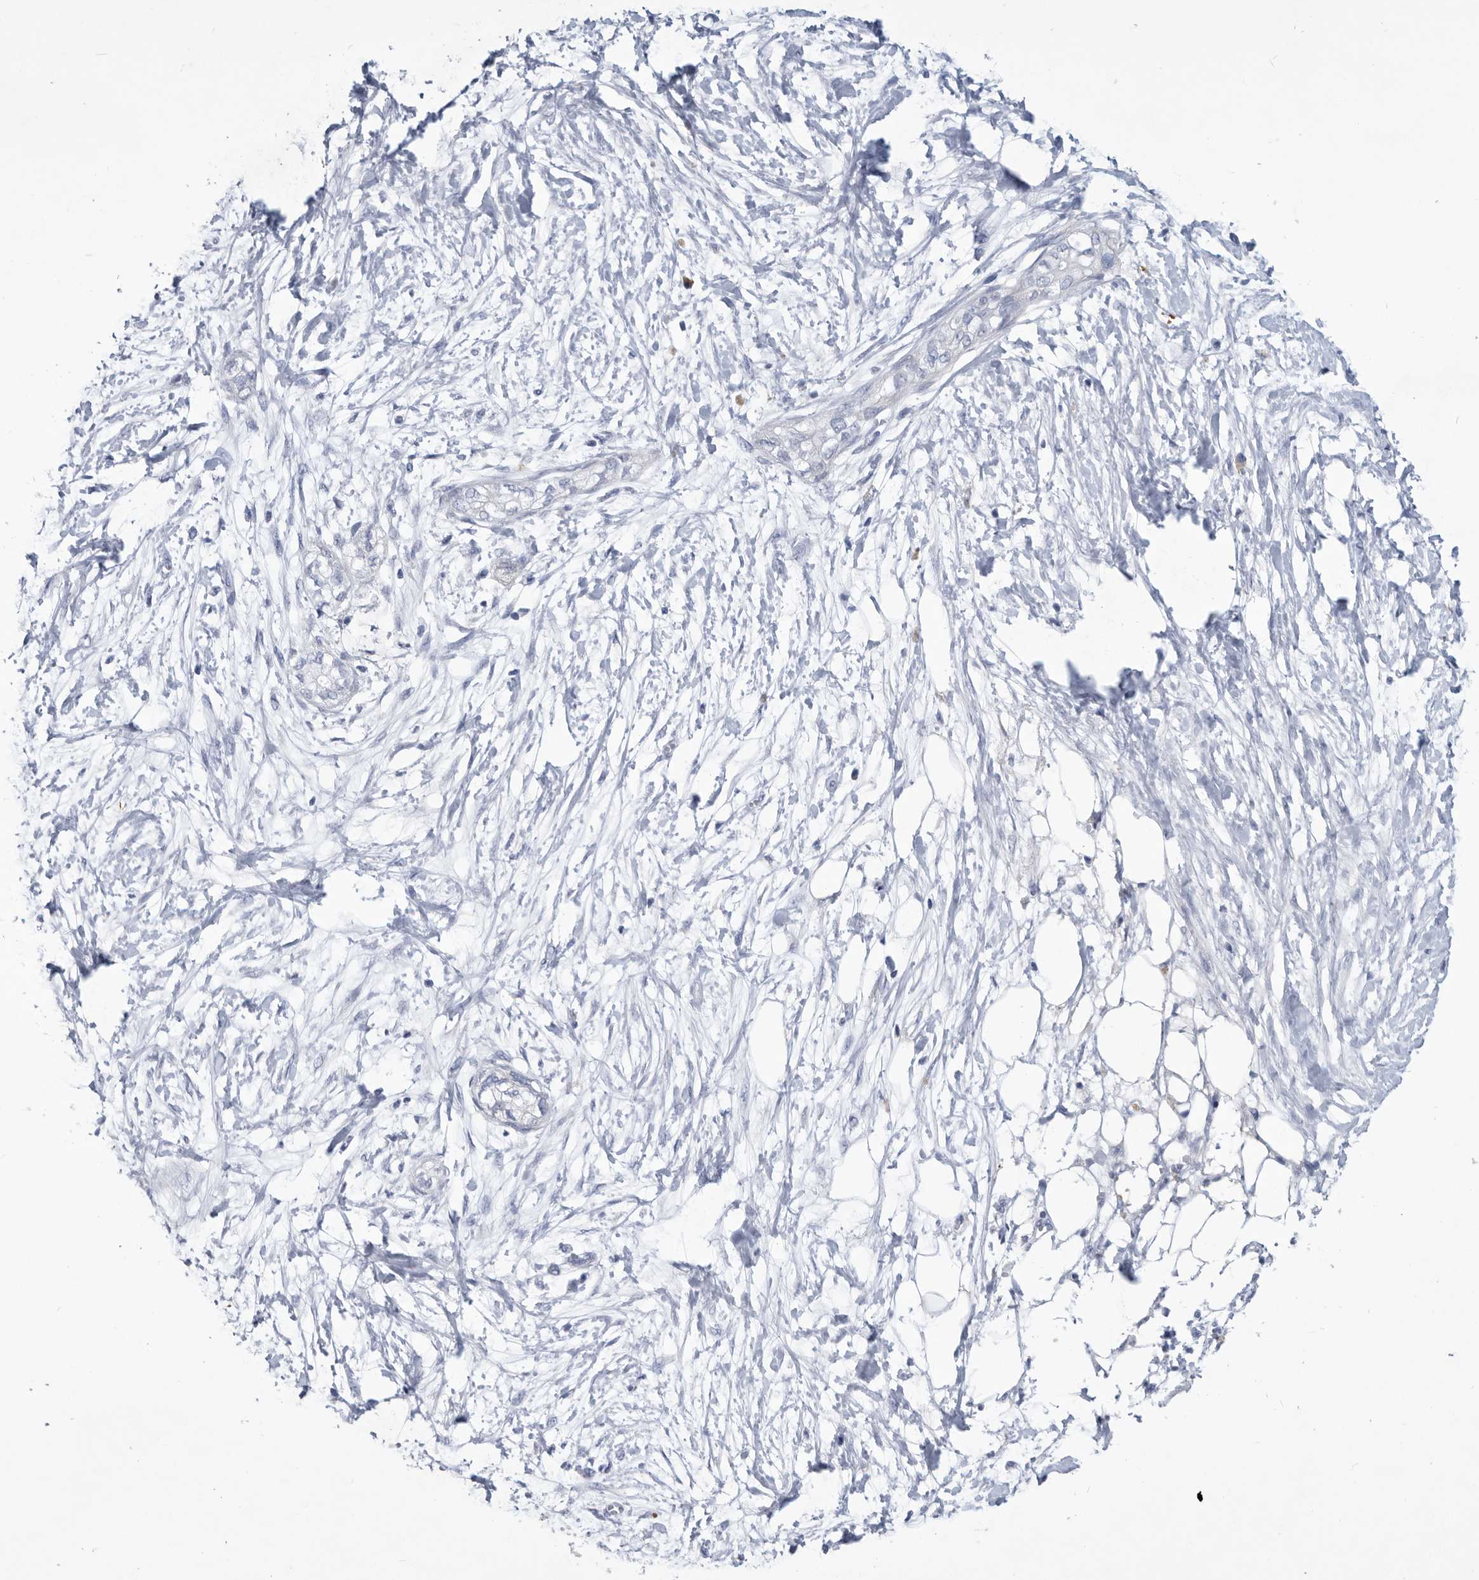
{"staining": {"intensity": "negative", "quantity": "none", "location": "none"}, "tissue": "pancreatic cancer", "cell_type": "Tumor cells", "image_type": "cancer", "snomed": [{"axis": "morphology", "description": "Adenocarcinoma, NOS"}, {"axis": "topography", "description": "Pancreas"}], "caption": "IHC of human pancreatic cancer (adenocarcinoma) reveals no expression in tumor cells.", "gene": "BTBD6", "patient": {"sex": "male", "age": 68}}